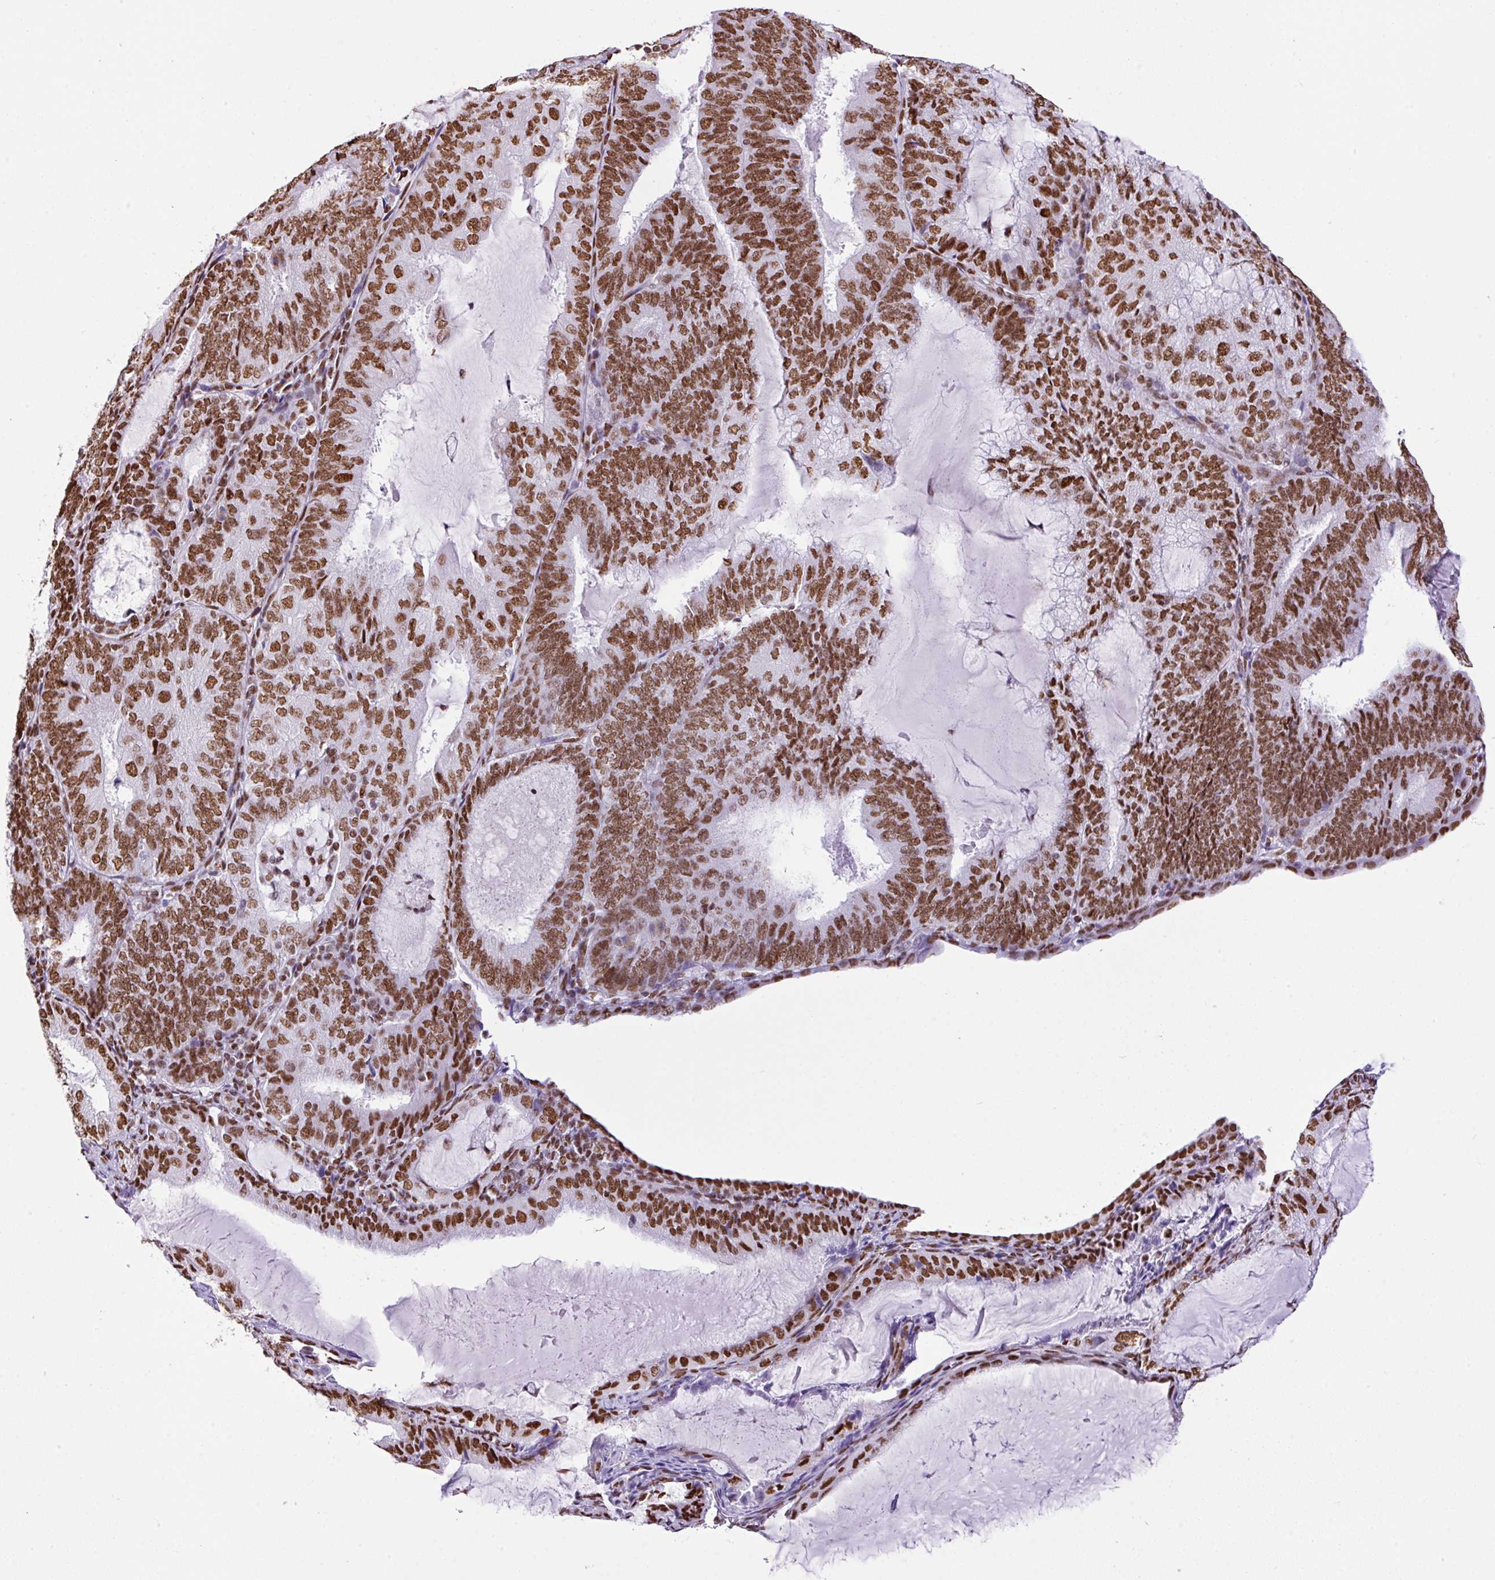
{"staining": {"intensity": "moderate", "quantity": ">75%", "location": "nuclear"}, "tissue": "endometrial cancer", "cell_type": "Tumor cells", "image_type": "cancer", "snomed": [{"axis": "morphology", "description": "Adenocarcinoma, NOS"}, {"axis": "topography", "description": "Endometrium"}], "caption": "Protein staining demonstrates moderate nuclear expression in approximately >75% of tumor cells in adenocarcinoma (endometrial).", "gene": "RARG", "patient": {"sex": "female", "age": 81}}